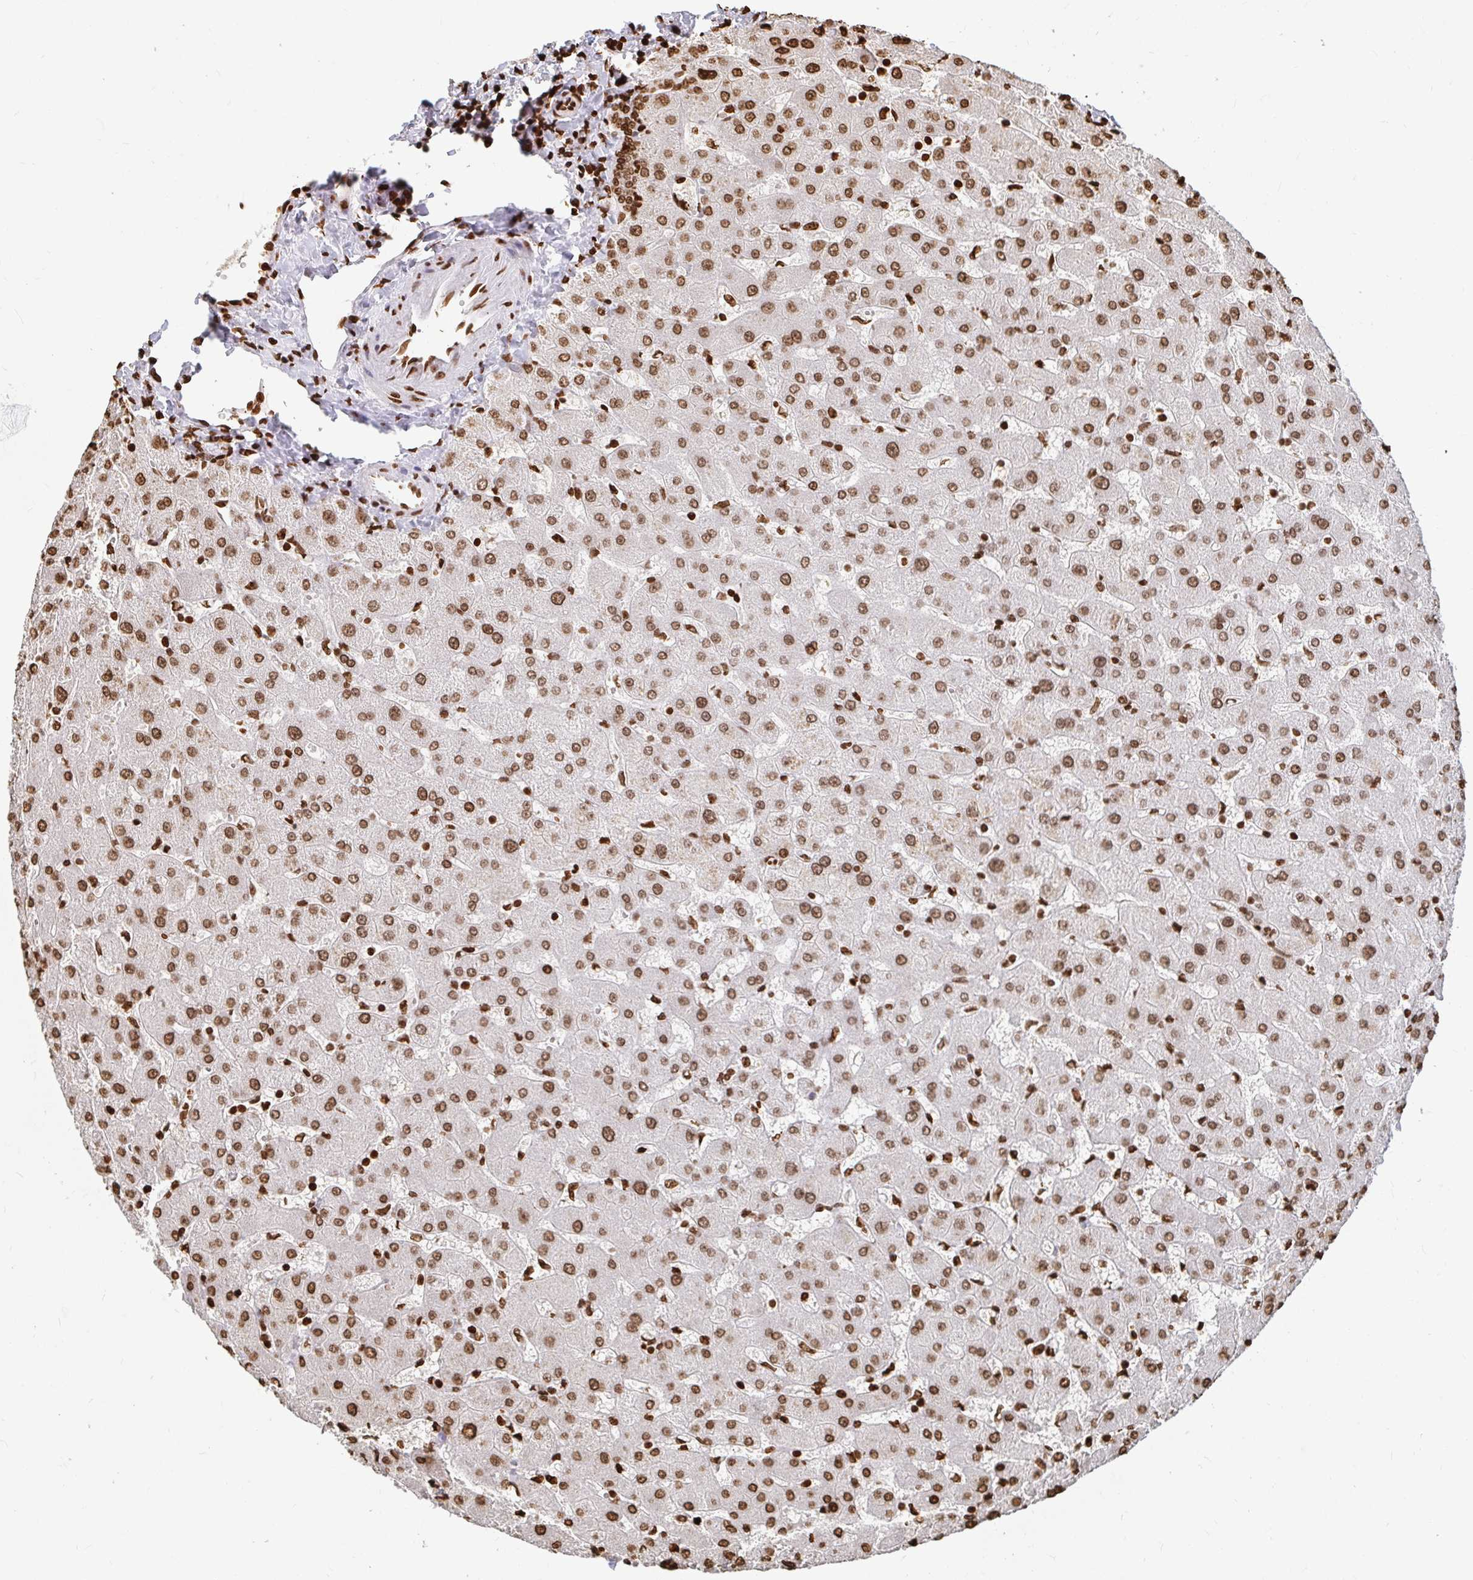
{"staining": {"intensity": "strong", "quantity": ">75%", "location": "nuclear"}, "tissue": "liver", "cell_type": "Cholangiocytes", "image_type": "normal", "snomed": [{"axis": "morphology", "description": "Normal tissue, NOS"}, {"axis": "topography", "description": "Liver"}], "caption": "Brown immunohistochemical staining in unremarkable liver exhibits strong nuclear staining in about >75% of cholangiocytes. Ihc stains the protein of interest in brown and the nuclei are stained blue.", "gene": "H2BC5", "patient": {"sex": "female", "age": 63}}